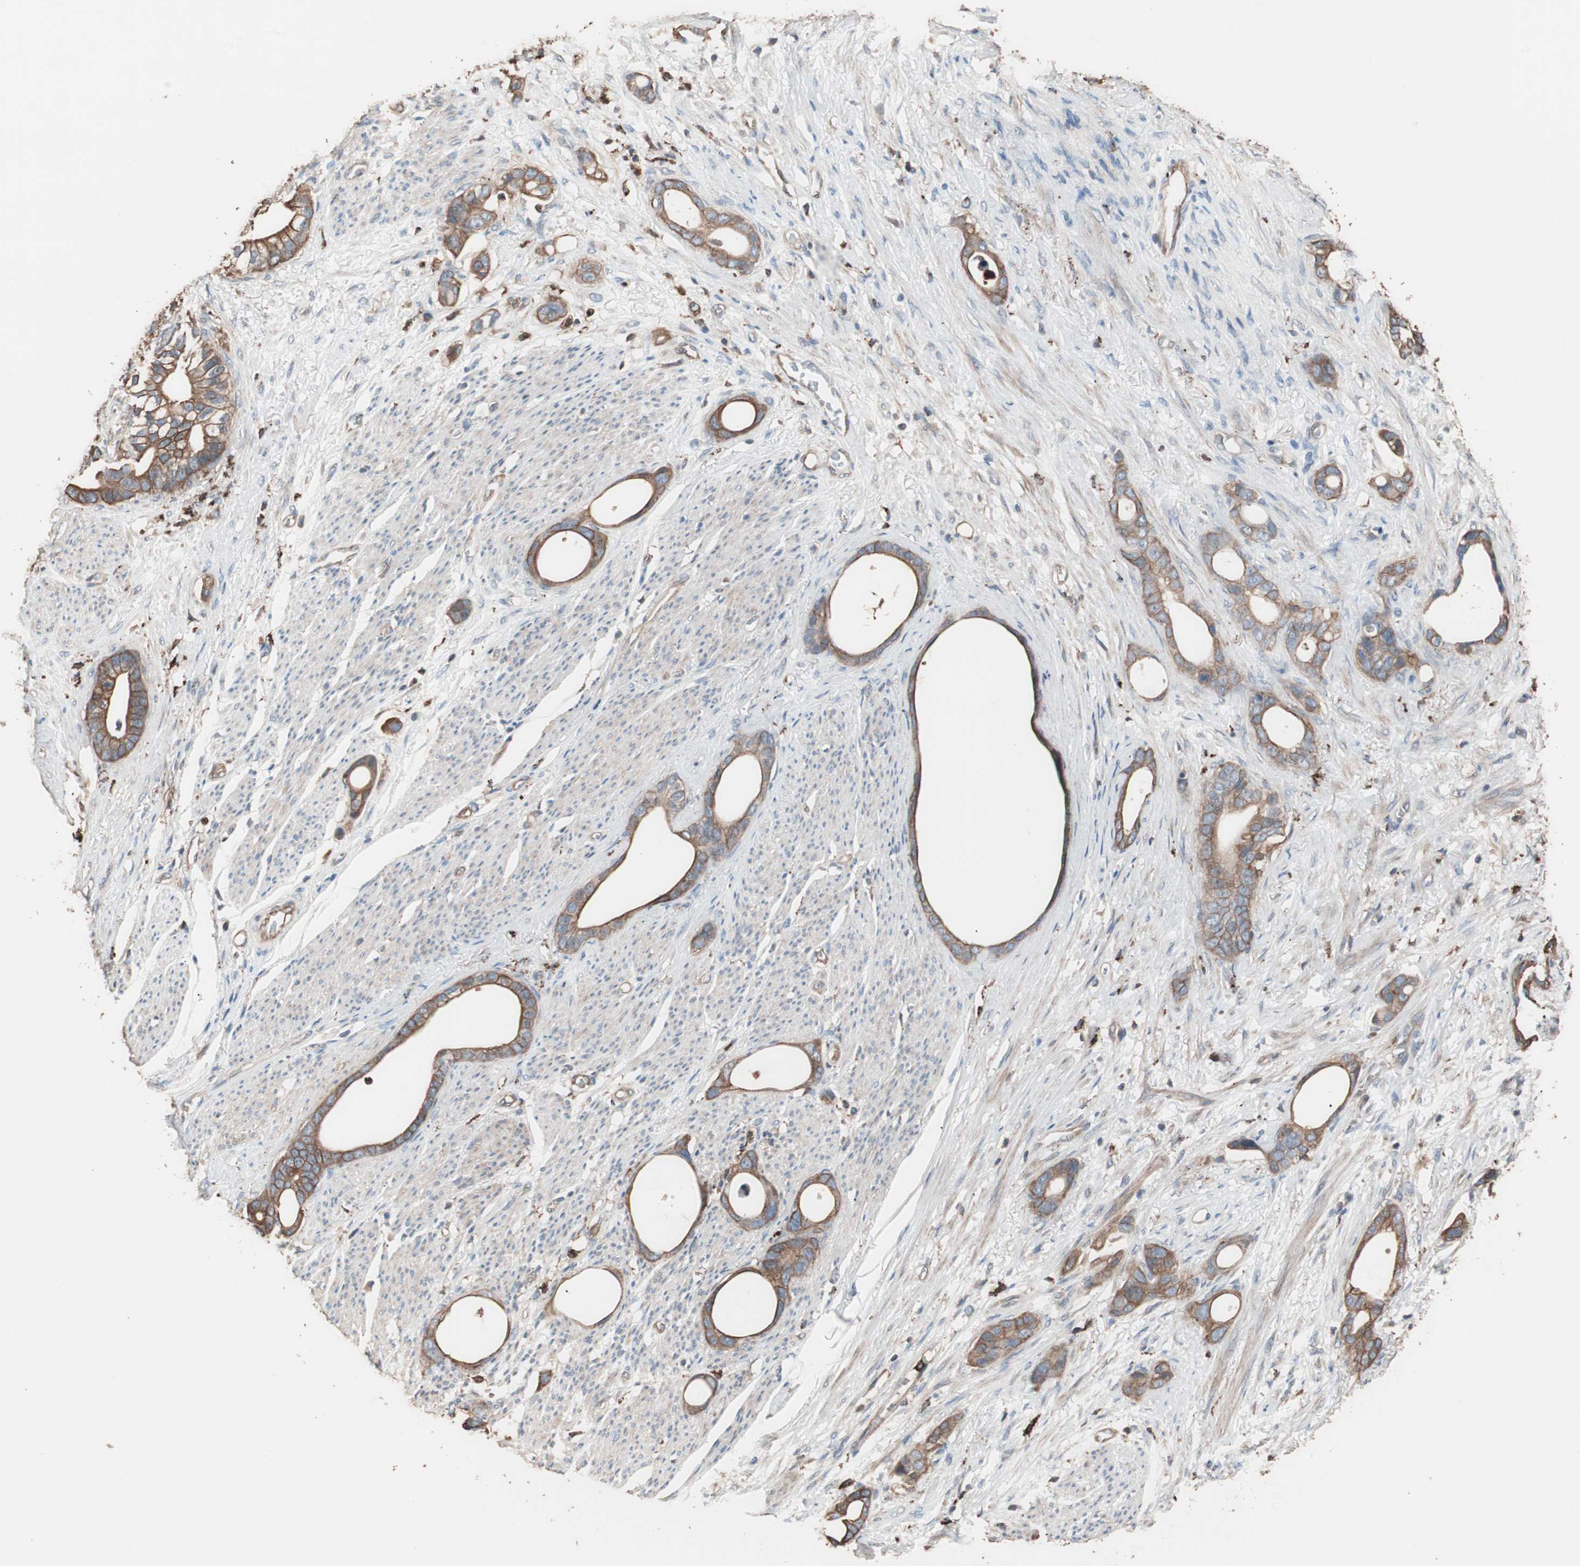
{"staining": {"intensity": "moderate", "quantity": ">75%", "location": "cytoplasmic/membranous"}, "tissue": "stomach cancer", "cell_type": "Tumor cells", "image_type": "cancer", "snomed": [{"axis": "morphology", "description": "Adenocarcinoma, NOS"}, {"axis": "topography", "description": "Stomach"}], "caption": "The micrograph exhibits staining of adenocarcinoma (stomach), revealing moderate cytoplasmic/membranous protein expression (brown color) within tumor cells.", "gene": "CCT3", "patient": {"sex": "female", "age": 75}}